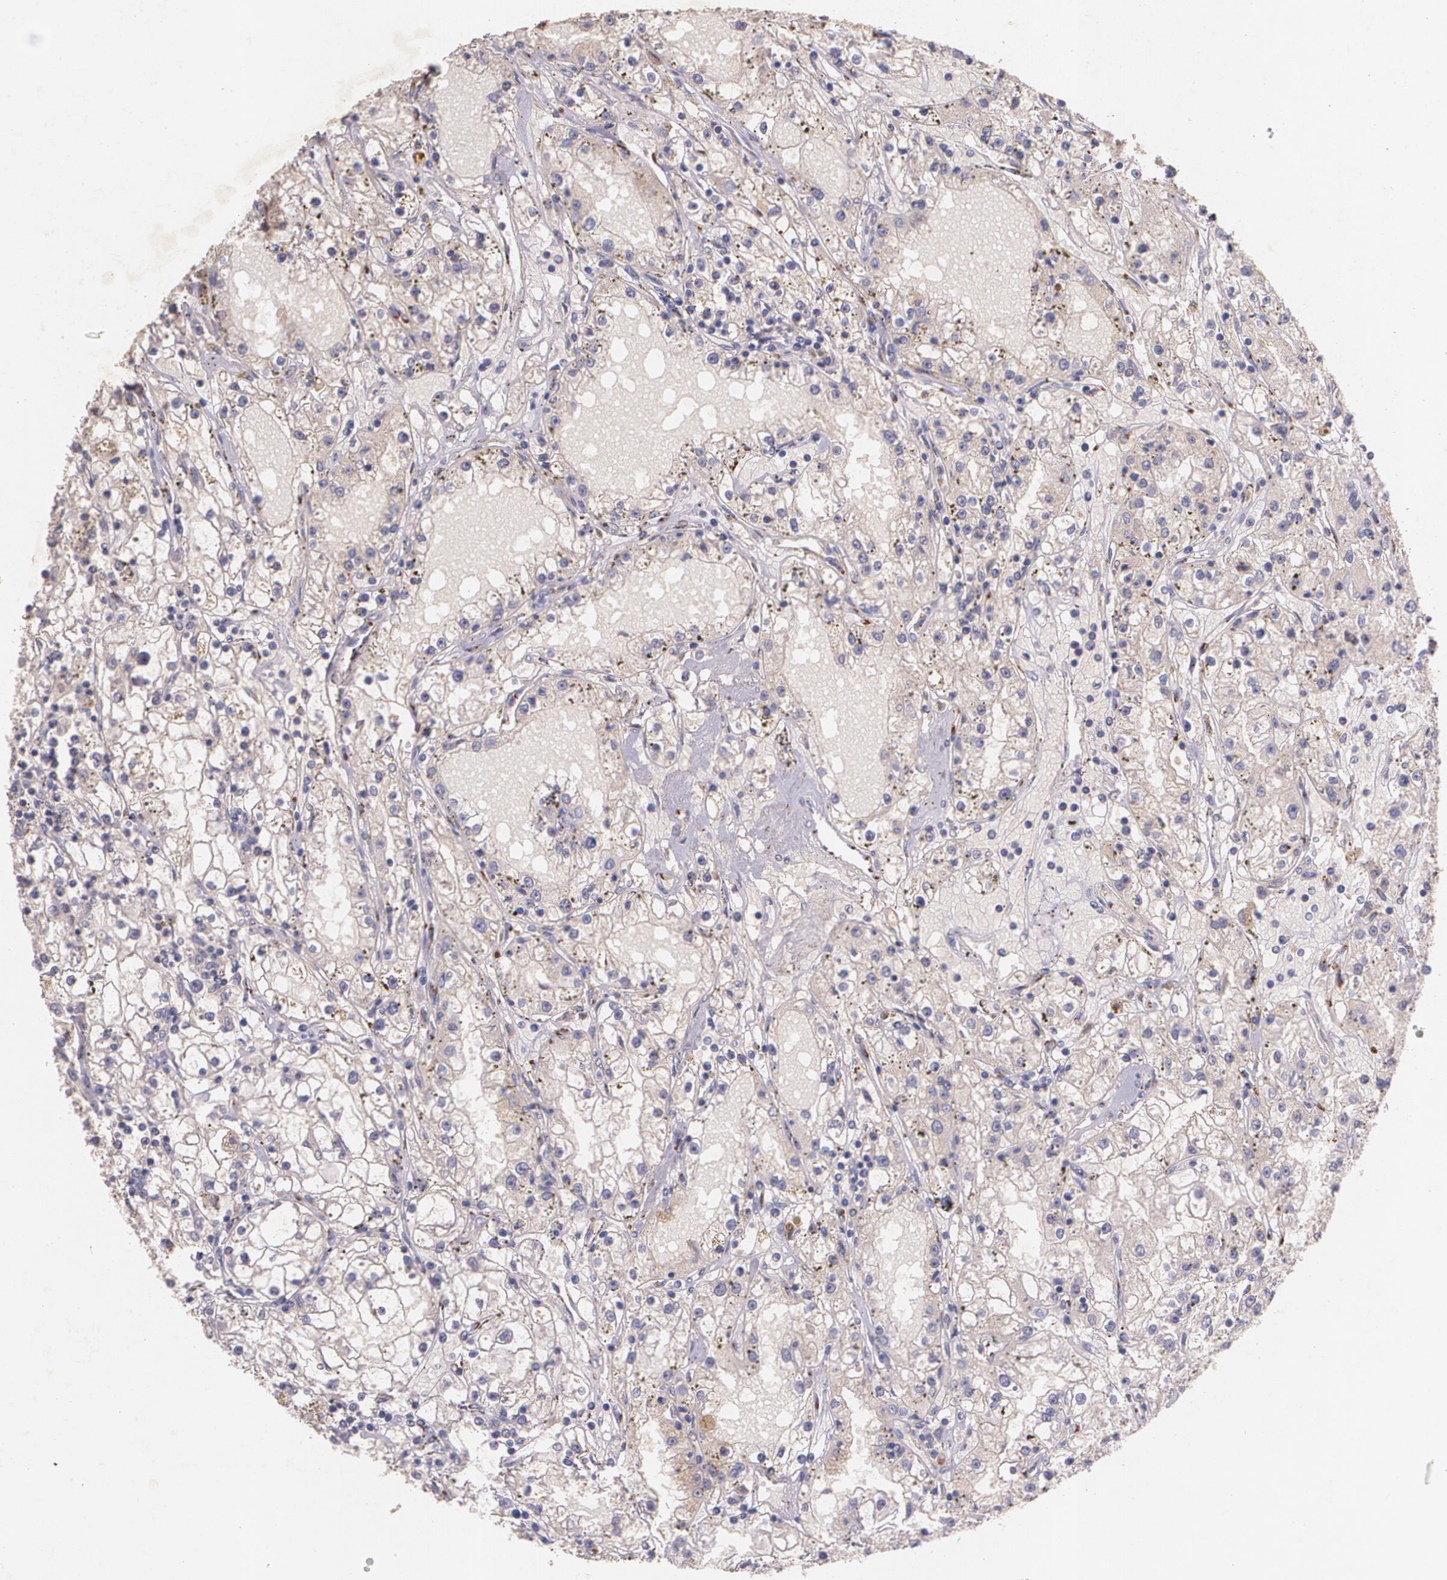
{"staining": {"intensity": "weak", "quantity": ">75%", "location": "cytoplasmic/membranous"}, "tissue": "renal cancer", "cell_type": "Tumor cells", "image_type": "cancer", "snomed": [{"axis": "morphology", "description": "Adenocarcinoma, NOS"}, {"axis": "topography", "description": "Kidney"}], "caption": "Weak cytoplasmic/membranous positivity for a protein is appreciated in about >75% of tumor cells of renal adenocarcinoma using immunohistochemistry (IHC).", "gene": "TM4SF1", "patient": {"sex": "male", "age": 56}}